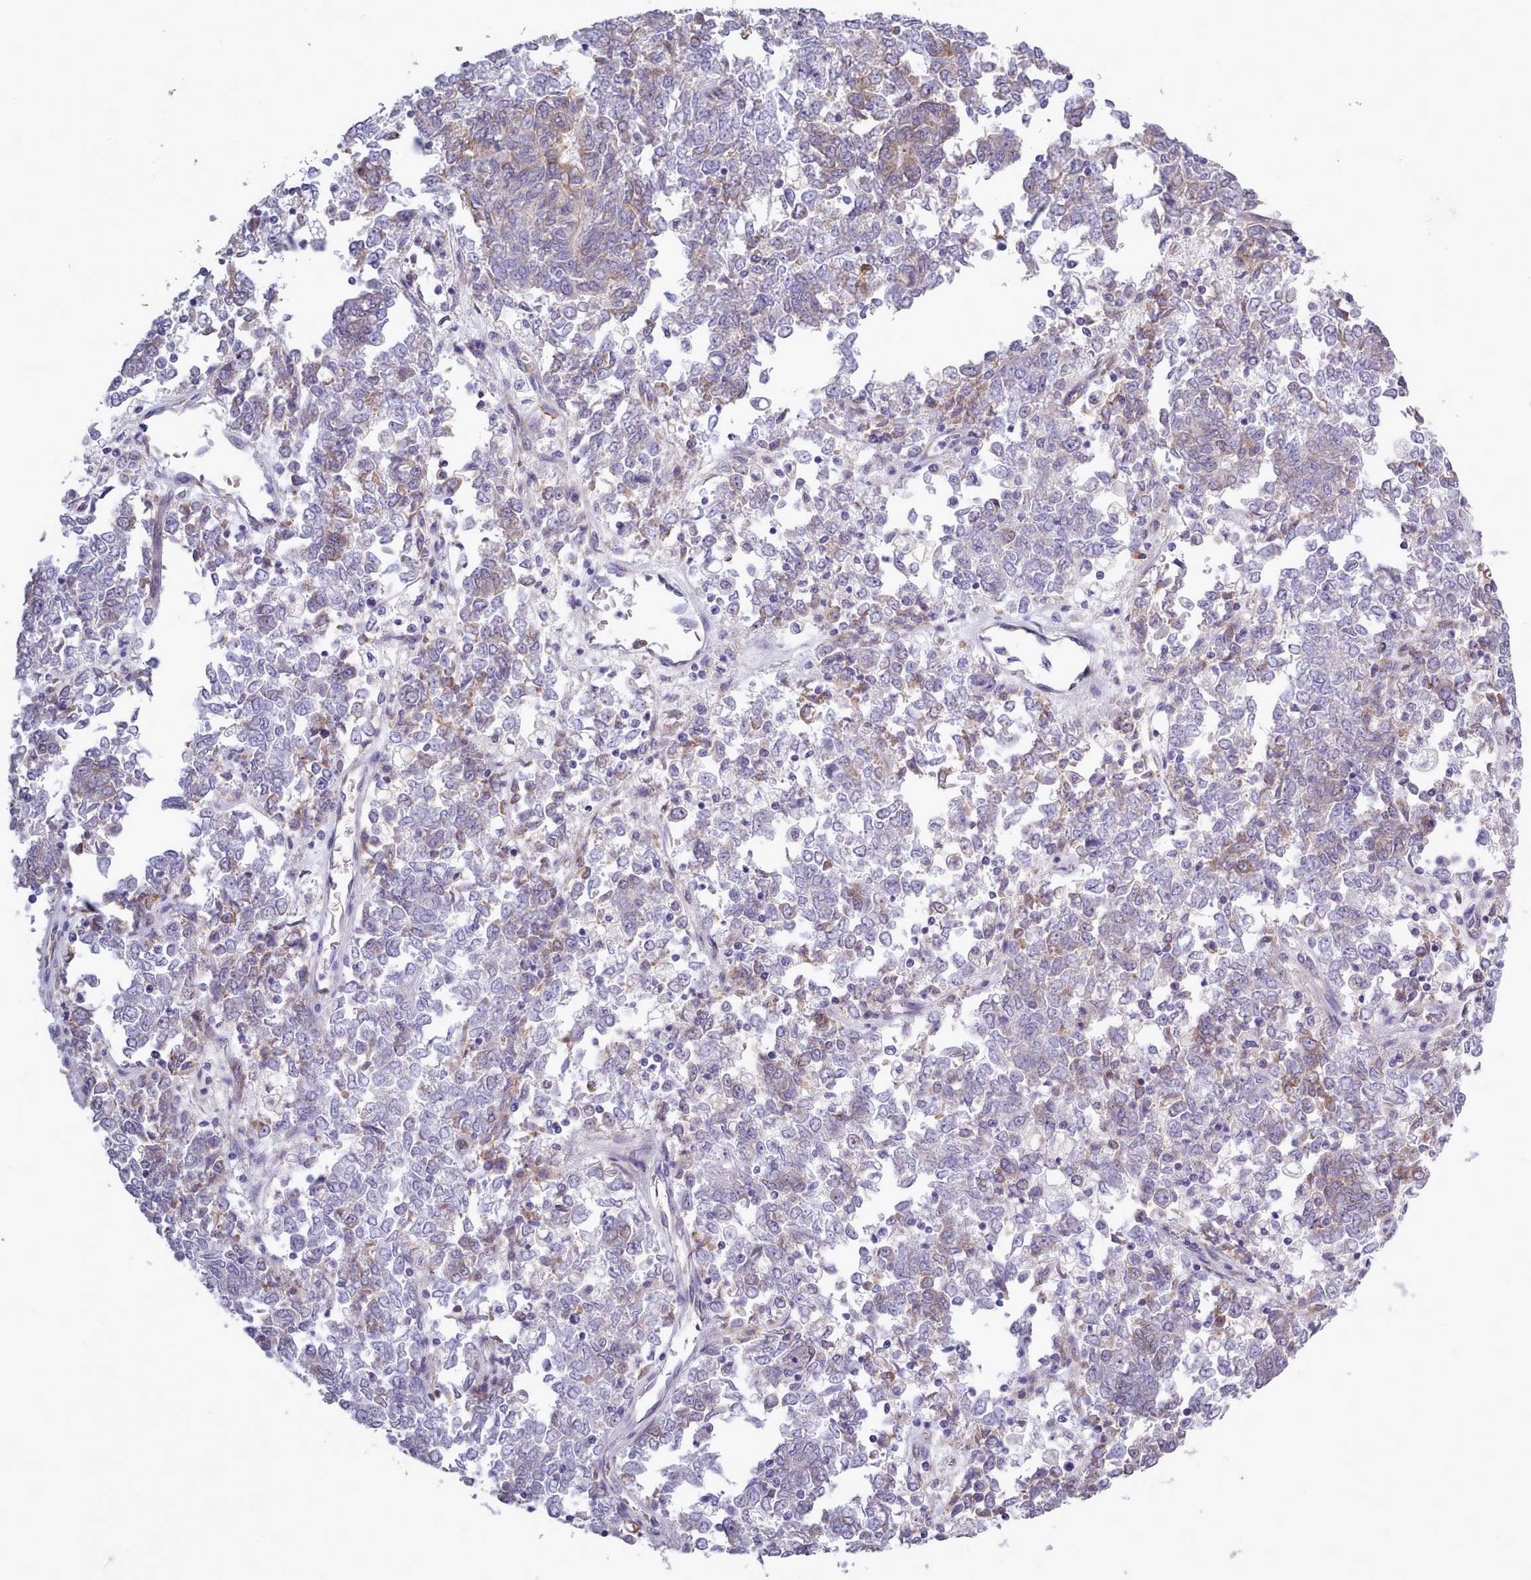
{"staining": {"intensity": "negative", "quantity": "none", "location": "none"}, "tissue": "endometrial cancer", "cell_type": "Tumor cells", "image_type": "cancer", "snomed": [{"axis": "morphology", "description": "Adenocarcinoma, NOS"}, {"axis": "topography", "description": "Endometrium"}], "caption": "Protein analysis of endometrial cancer (adenocarcinoma) shows no significant staining in tumor cells.", "gene": "XKR8", "patient": {"sex": "female", "age": 80}}